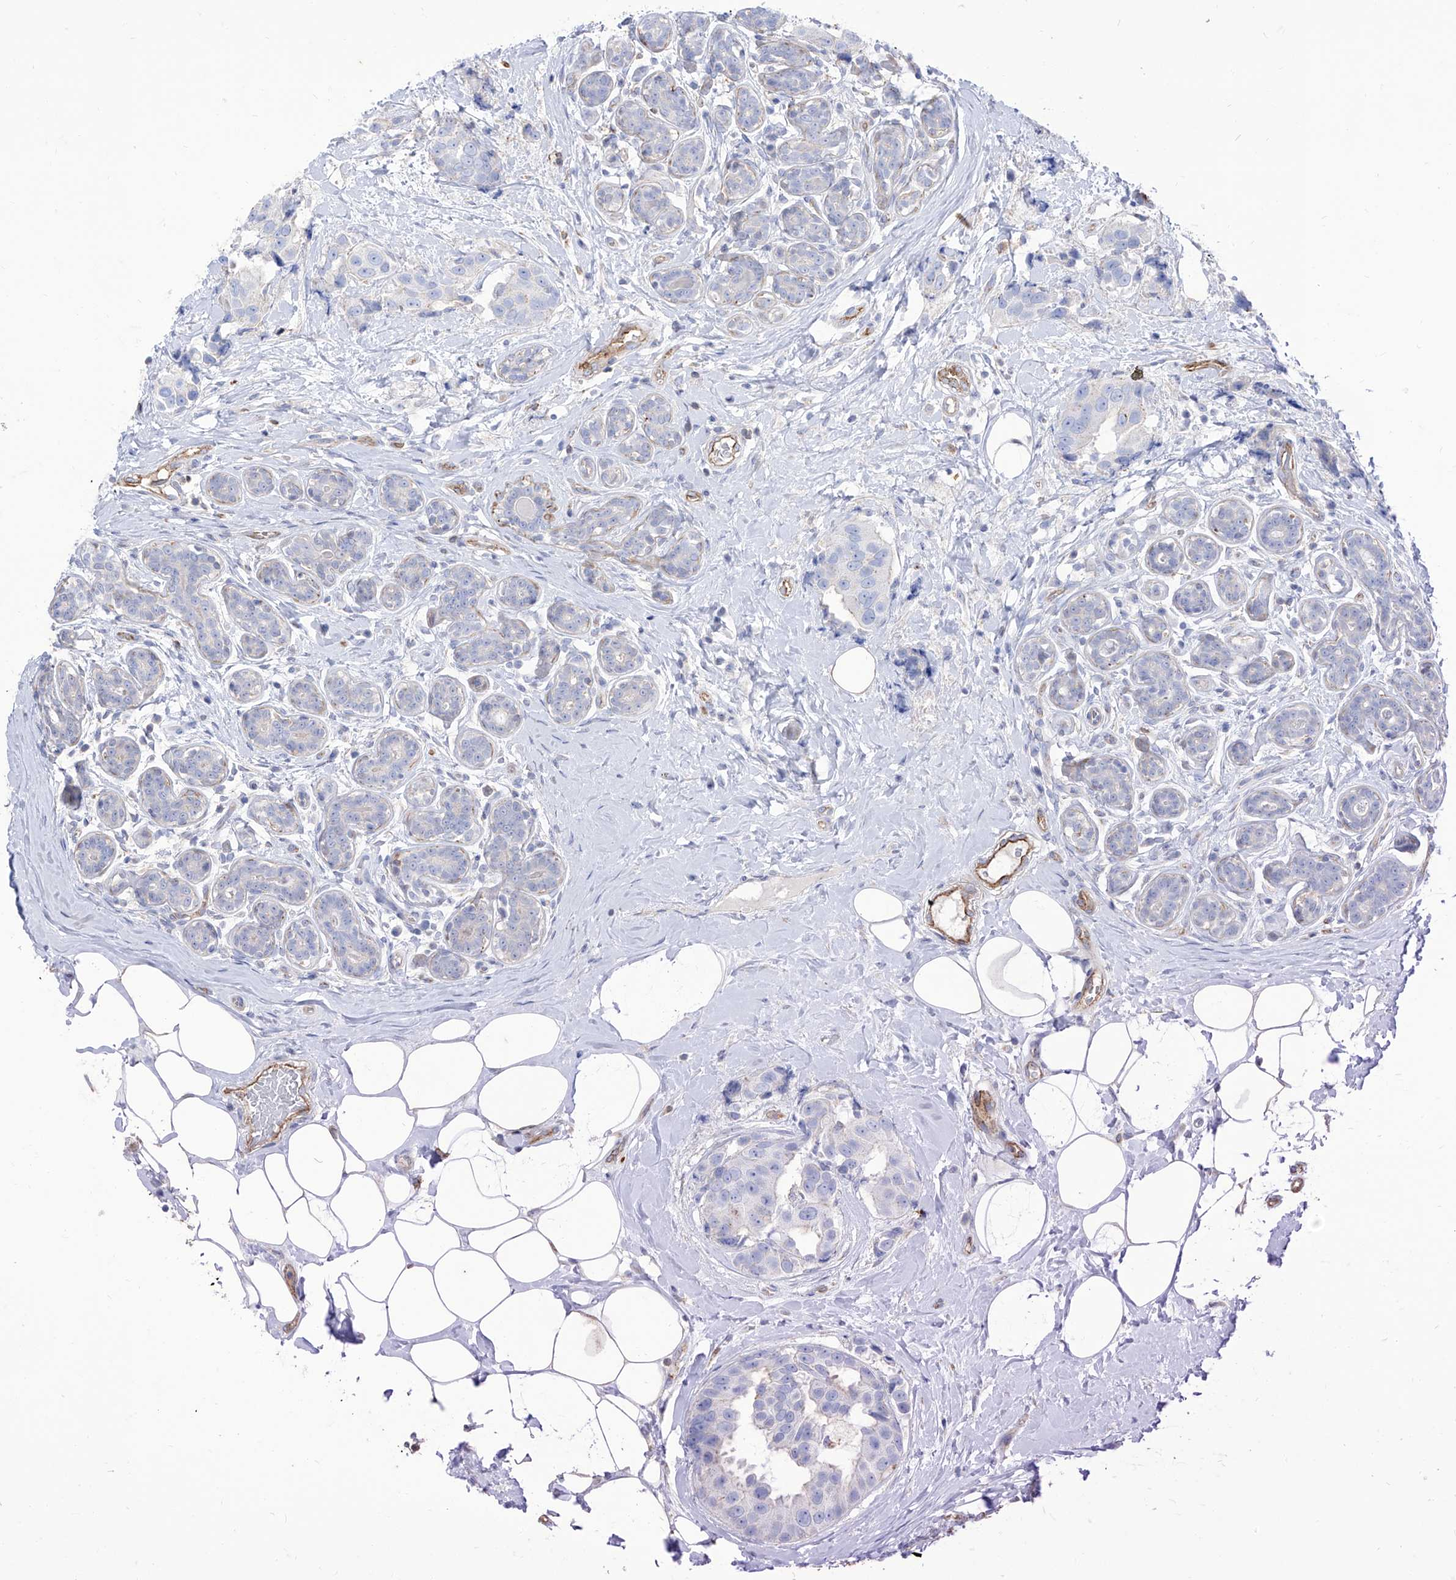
{"staining": {"intensity": "negative", "quantity": "none", "location": "none"}, "tissue": "breast cancer", "cell_type": "Tumor cells", "image_type": "cancer", "snomed": [{"axis": "morphology", "description": "Normal tissue, NOS"}, {"axis": "morphology", "description": "Duct carcinoma"}, {"axis": "topography", "description": "Breast"}], "caption": "DAB immunohistochemical staining of breast intraductal carcinoma exhibits no significant expression in tumor cells.", "gene": "C1orf74", "patient": {"sex": "female", "age": 39}}